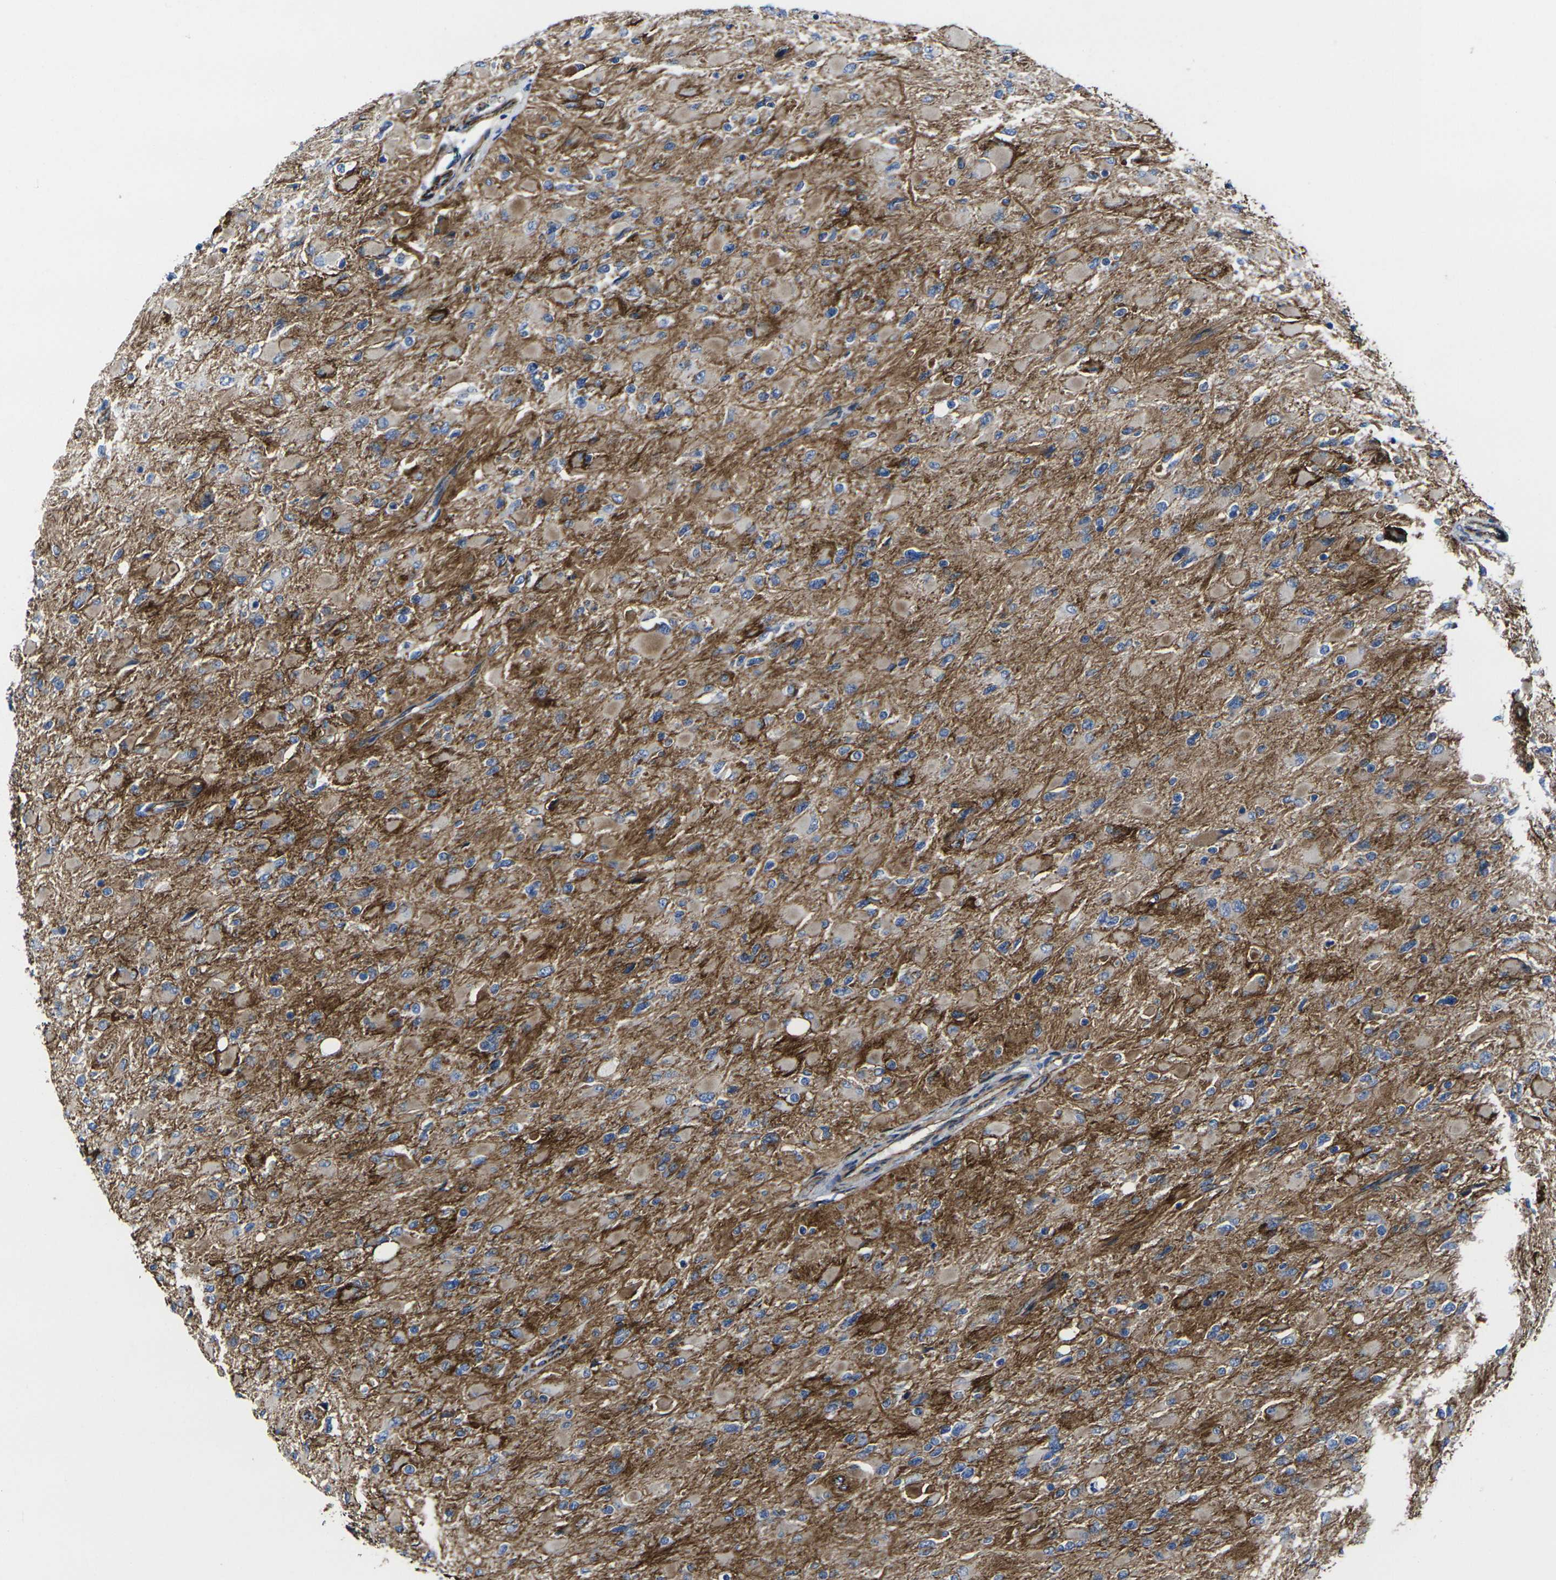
{"staining": {"intensity": "weak", "quantity": ">75%", "location": "cytoplasmic/membranous"}, "tissue": "glioma", "cell_type": "Tumor cells", "image_type": "cancer", "snomed": [{"axis": "morphology", "description": "Glioma, malignant, High grade"}, {"axis": "topography", "description": "Cerebral cortex"}], "caption": "Protein staining displays weak cytoplasmic/membranous positivity in approximately >75% of tumor cells in glioma.", "gene": "NUMB", "patient": {"sex": "female", "age": 36}}